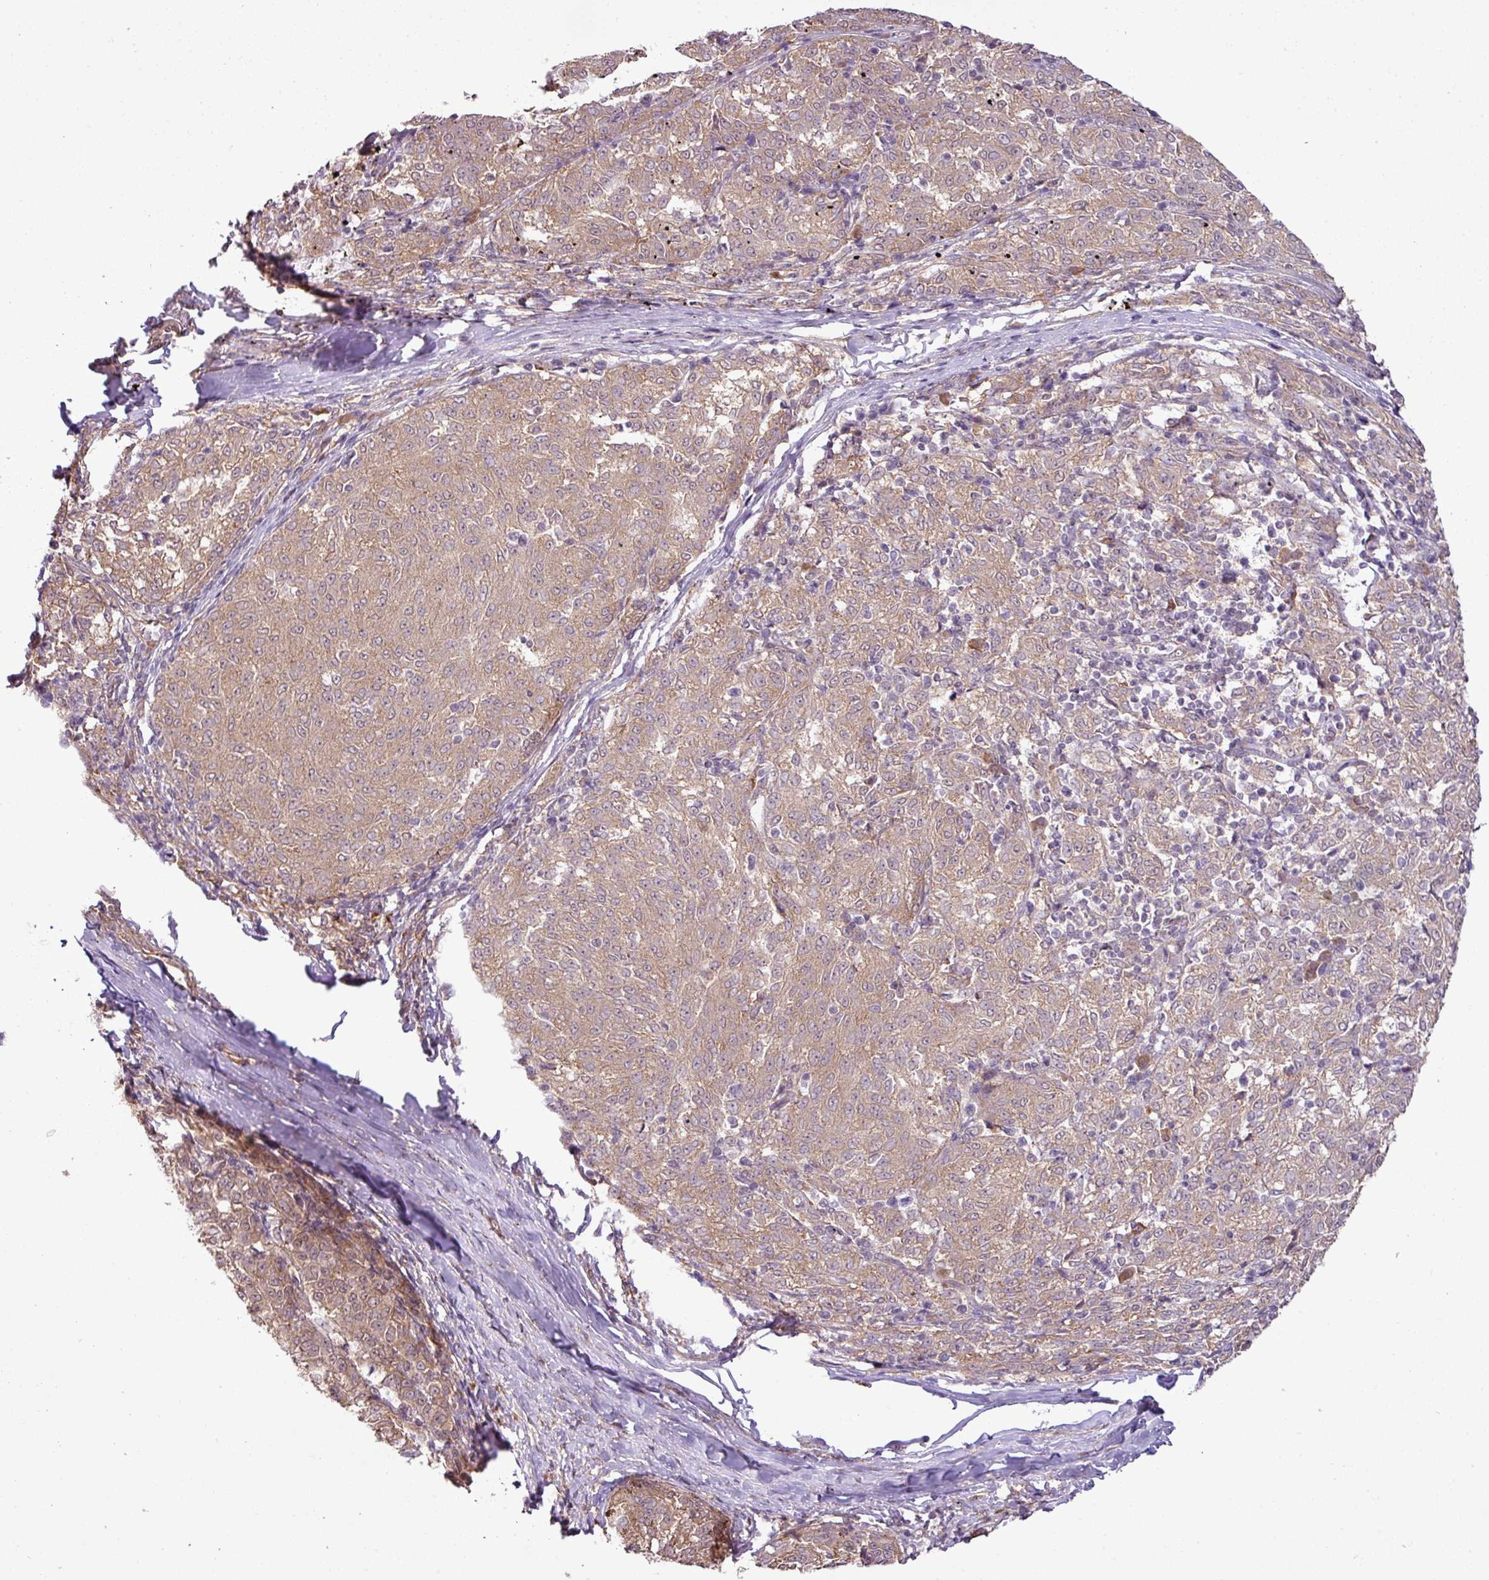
{"staining": {"intensity": "moderate", "quantity": "25%-75%", "location": "cytoplasmic/membranous"}, "tissue": "melanoma", "cell_type": "Tumor cells", "image_type": "cancer", "snomed": [{"axis": "morphology", "description": "Malignant melanoma, NOS"}, {"axis": "topography", "description": "Skin"}], "caption": "The micrograph reveals staining of malignant melanoma, revealing moderate cytoplasmic/membranous protein positivity (brown color) within tumor cells. (DAB (3,3'-diaminobenzidine) IHC, brown staining for protein, blue staining for nuclei).", "gene": "DNAAF4", "patient": {"sex": "female", "age": 72}}